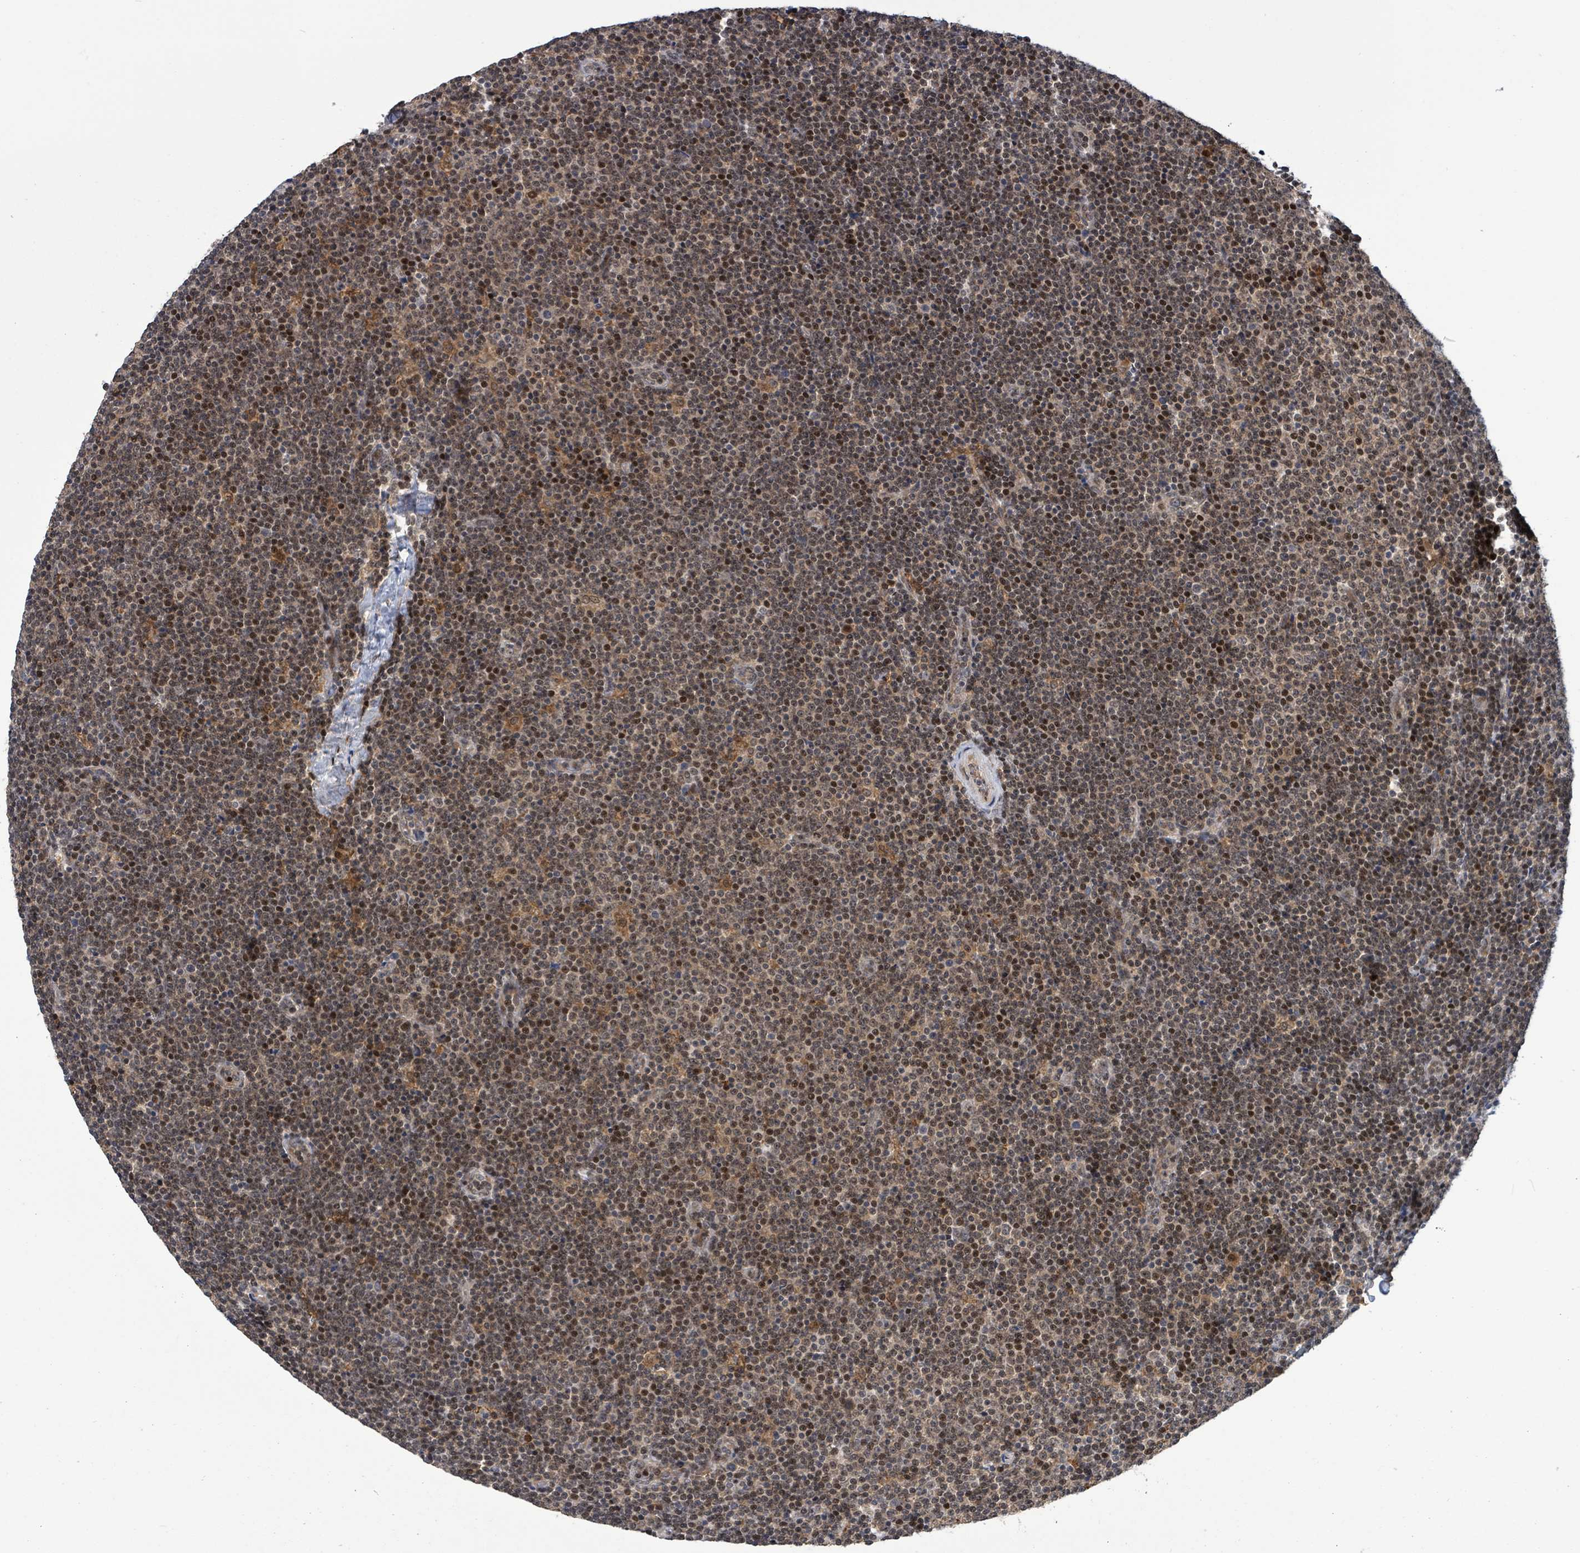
{"staining": {"intensity": "moderate", "quantity": "25%-75%", "location": "nuclear"}, "tissue": "lymphoma", "cell_type": "Tumor cells", "image_type": "cancer", "snomed": [{"axis": "morphology", "description": "Malignant lymphoma, non-Hodgkin's type, Low grade"}, {"axis": "topography", "description": "Lymph node"}], "caption": "Protein expression by immunohistochemistry (IHC) demonstrates moderate nuclear positivity in approximately 25%-75% of tumor cells in malignant lymphoma, non-Hodgkin's type (low-grade).", "gene": "FBXO6", "patient": {"sex": "male", "age": 48}}